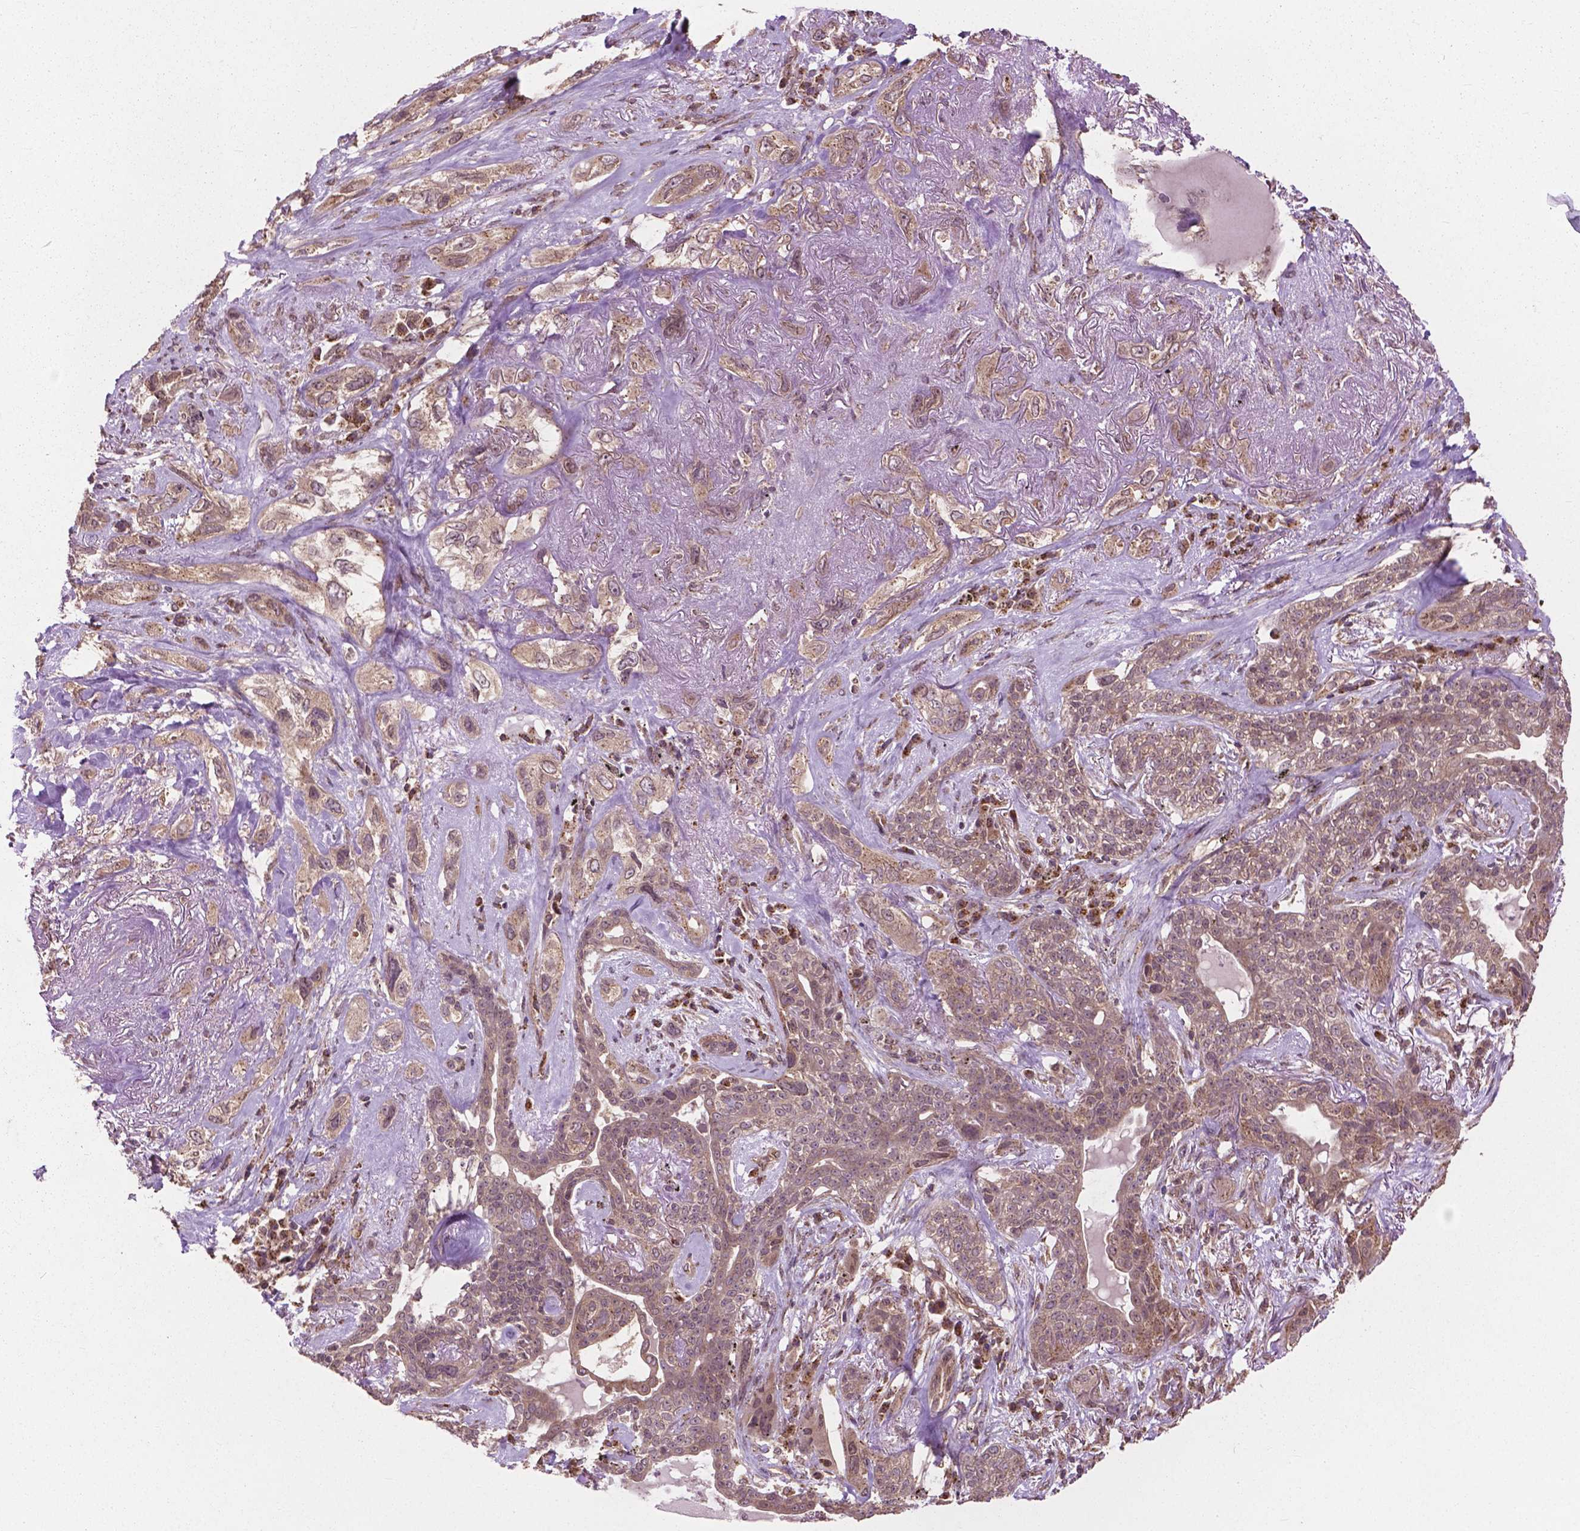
{"staining": {"intensity": "weak", "quantity": ">75%", "location": "cytoplasmic/membranous"}, "tissue": "lung cancer", "cell_type": "Tumor cells", "image_type": "cancer", "snomed": [{"axis": "morphology", "description": "Squamous cell carcinoma, NOS"}, {"axis": "topography", "description": "Lung"}], "caption": "Tumor cells exhibit low levels of weak cytoplasmic/membranous expression in approximately >75% of cells in squamous cell carcinoma (lung).", "gene": "PPP1CB", "patient": {"sex": "female", "age": 70}}